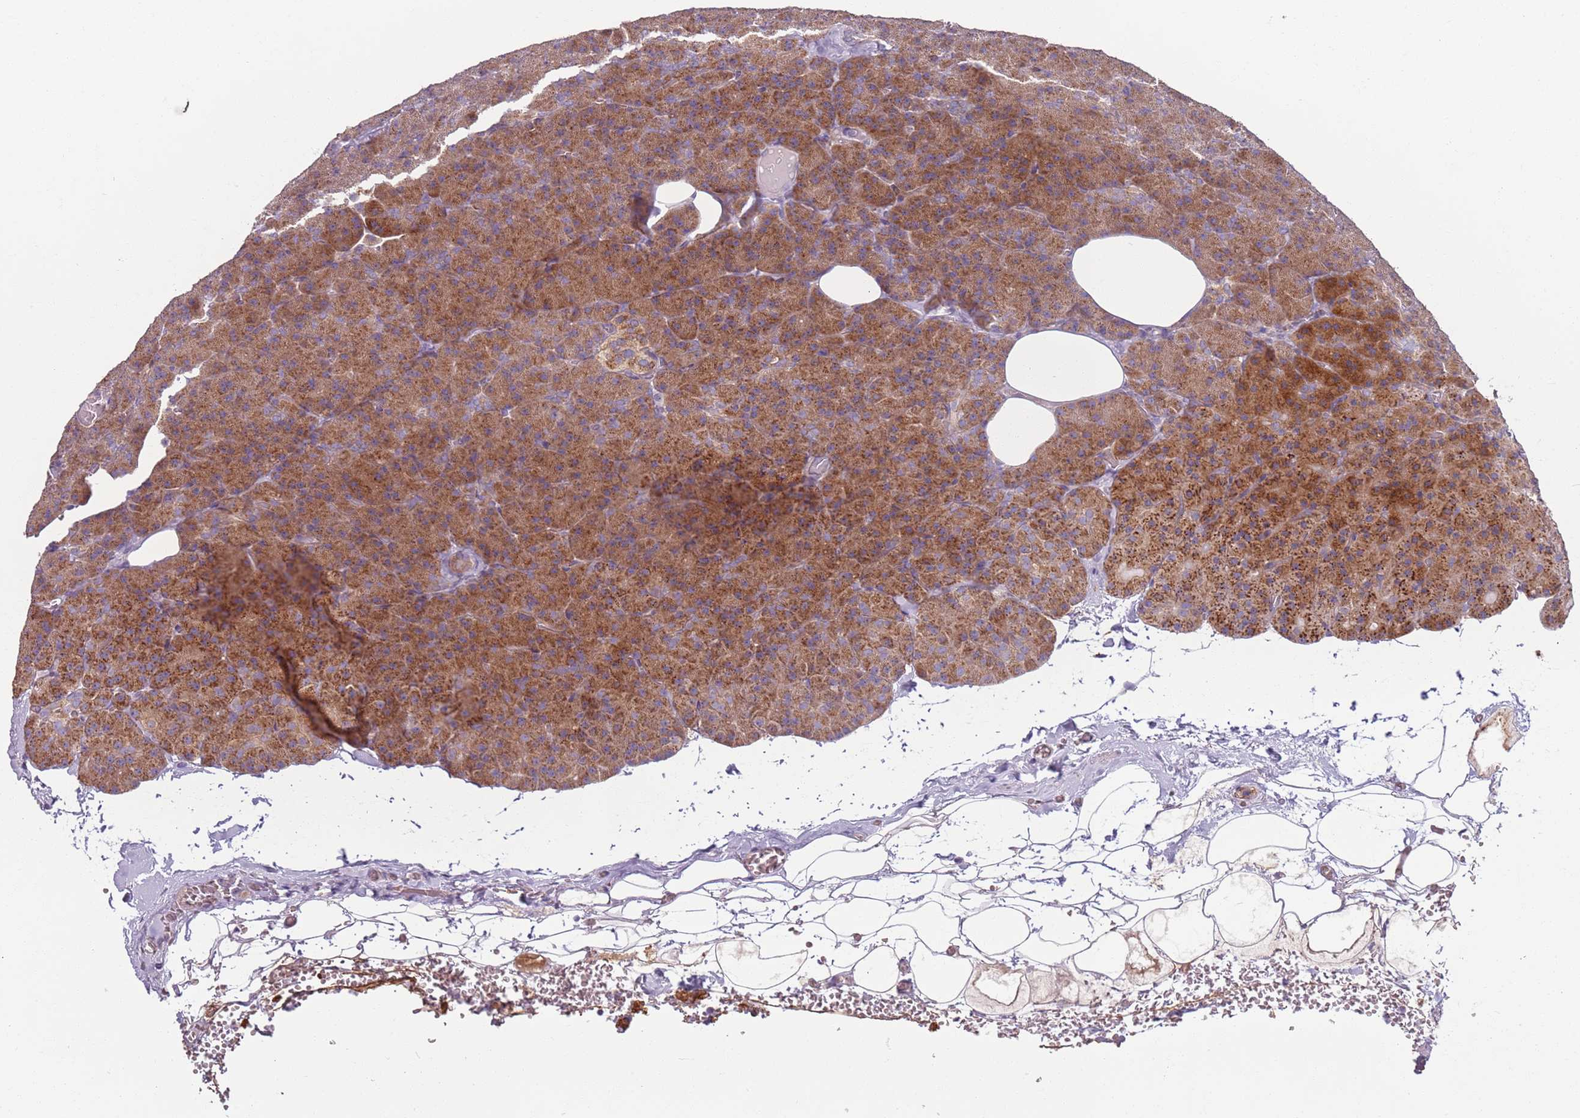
{"staining": {"intensity": "moderate", "quantity": ">75%", "location": "cytoplasmic/membranous"}, "tissue": "pancreas", "cell_type": "Exocrine glandular cells", "image_type": "normal", "snomed": [{"axis": "morphology", "description": "Normal tissue, NOS"}, {"axis": "morphology", "description": "Carcinoid, malignant, NOS"}, {"axis": "topography", "description": "Pancreas"}], "caption": "Brown immunohistochemical staining in unremarkable pancreas displays moderate cytoplasmic/membranous expression in about >75% of exocrine glandular cells.", "gene": "AKTIP", "patient": {"sex": "female", "age": 35}}